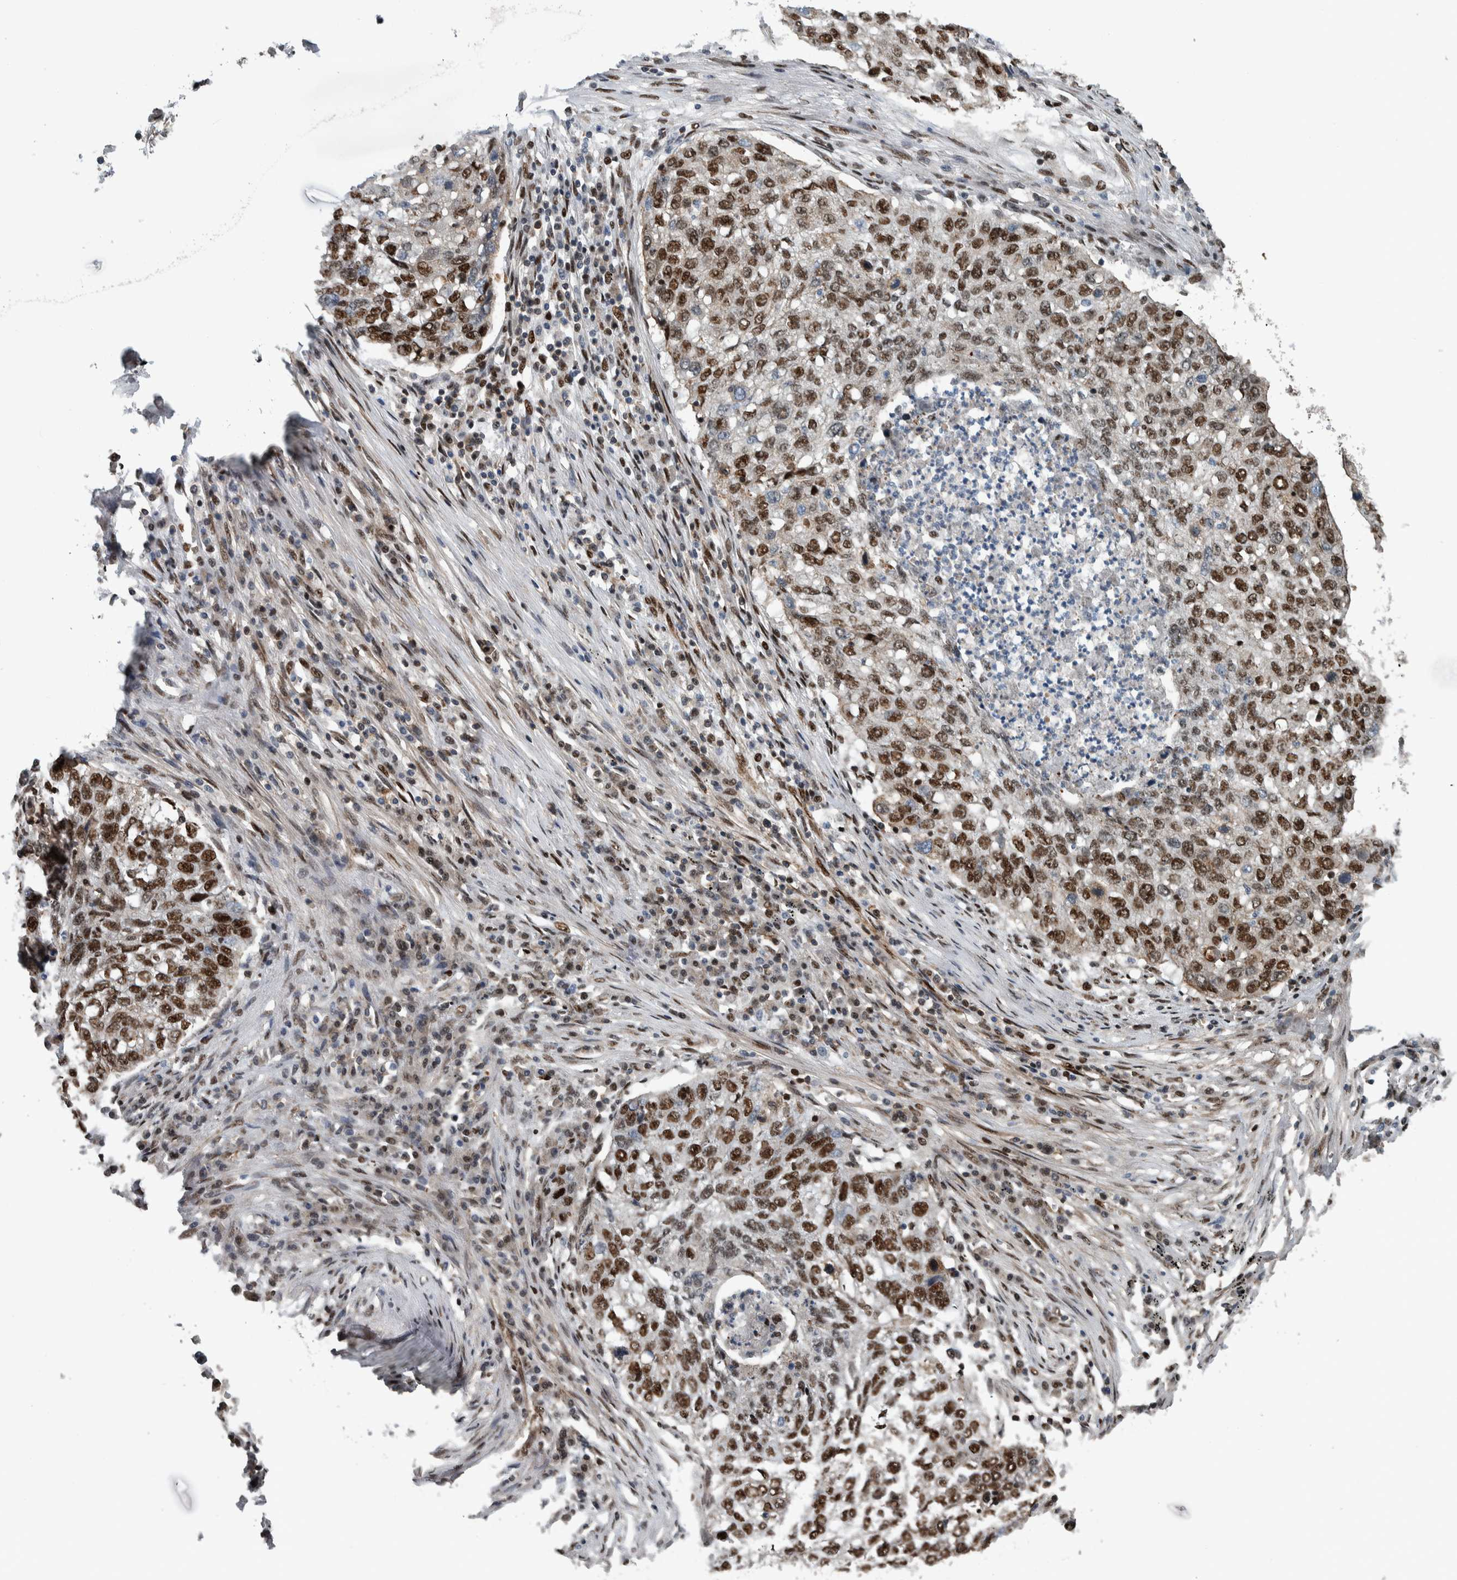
{"staining": {"intensity": "moderate", "quantity": ">75%", "location": "nuclear"}, "tissue": "lung cancer", "cell_type": "Tumor cells", "image_type": "cancer", "snomed": [{"axis": "morphology", "description": "Squamous cell carcinoma, NOS"}, {"axis": "topography", "description": "Lung"}], "caption": "Protein staining shows moderate nuclear staining in about >75% of tumor cells in lung squamous cell carcinoma. (IHC, brightfield microscopy, high magnification).", "gene": "FAM135B", "patient": {"sex": "female", "age": 63}}